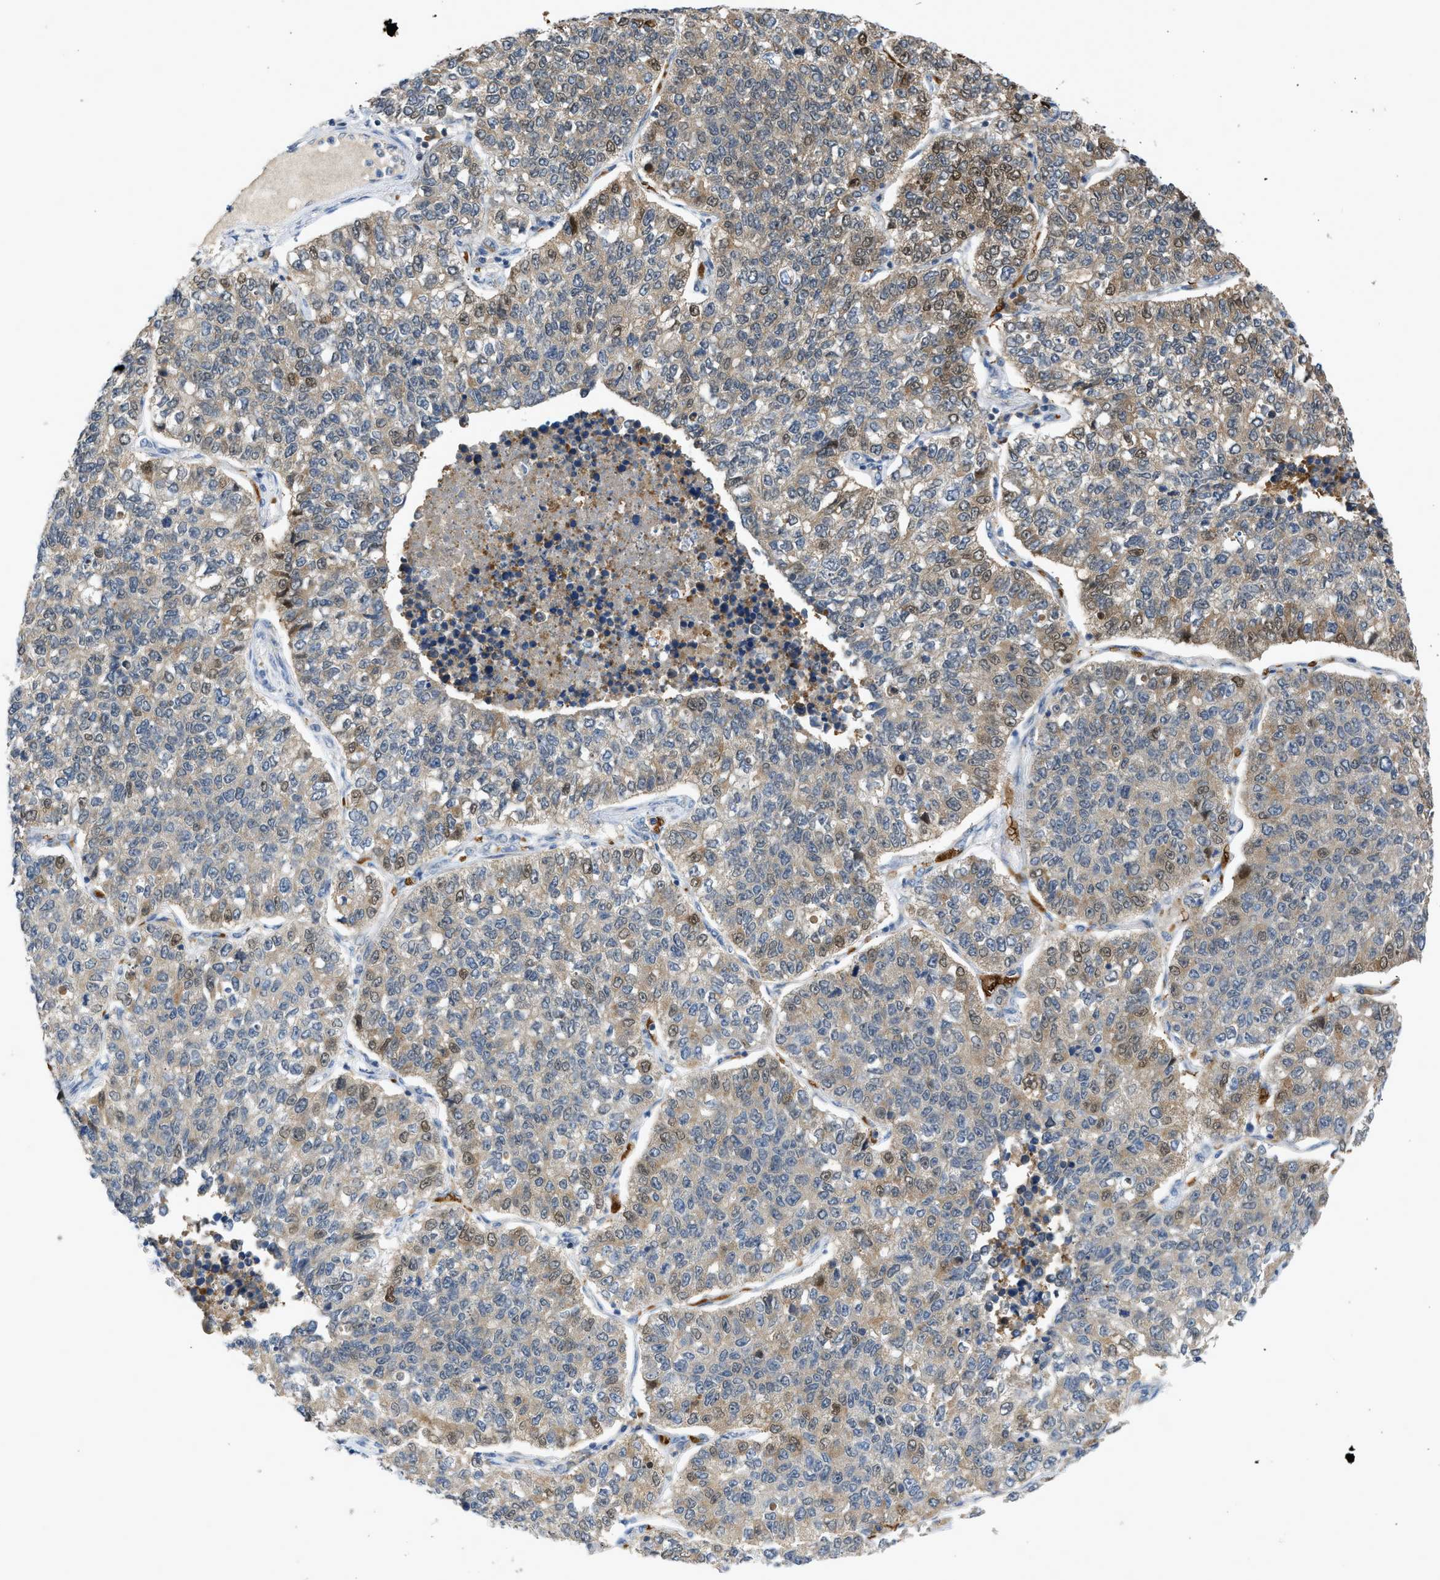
{"staining": {"intensity": "moderate", "quantity": "<25%", "location": "cytoplasmic/membranous,nuclear"}, "tissue": "lung cancer", "cell_type": "Tumor cells", "image_type": "cancer", "snomed": [{"axis": "morphology", "description": "Adenocarcinoma, NOS"}, {"axis": "topography", "description": "Lung"}], "caption": "A micrograph showing moderate cytoplasmic/membranous and nuclear expression in approximately <25% of tumor cells in lung adenocarcinoma, as visualized by brown immunohistochemical staining.", "gene": "MAPK7", "patient": {"sex": "male", "age": 49}}